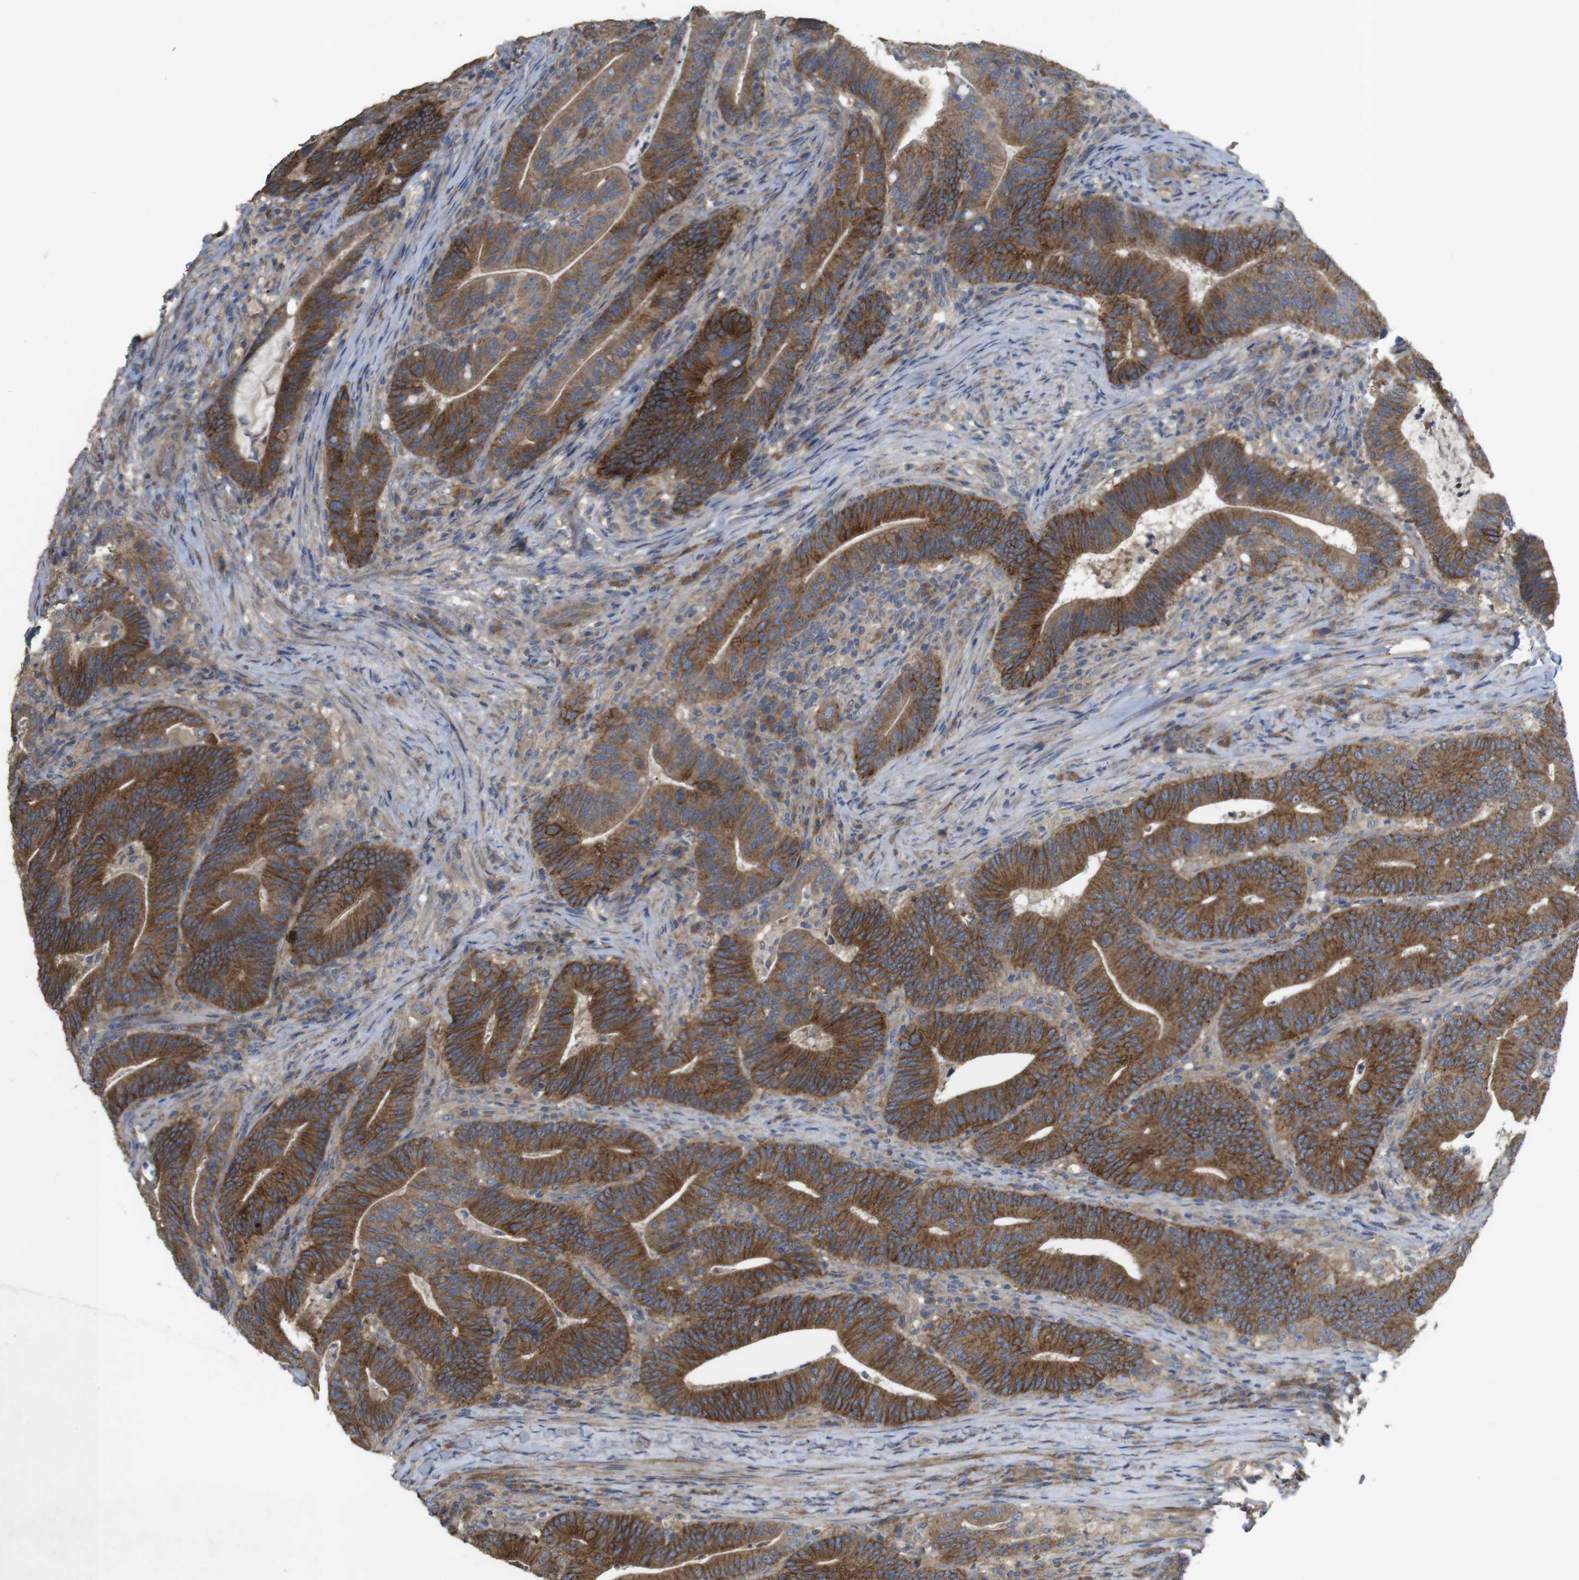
{"staining": {"intensity": "strong", "quantity": ">75%", "location": "cytoplasmic/membranous"}, "tissue": "colorectal cancer", "cell_type": "Tumor cells", "image_type": "cancer", "snomed": [{"axis": "morphology", "description": "Normal tissue, NOS"}, {"axis": "morphology", "description": "Adenocarcinoma, NOS"}, {"axis": "topography", "description": "Colon"}], "caption": "Tumor cells show high levels of strong cytoplasmic/membranous staining in about >75% of cells in human colorectal cancer (adenocarcinoma).", "gene": "KCNS3", "patient": {"sex": "female", "age": 66}}